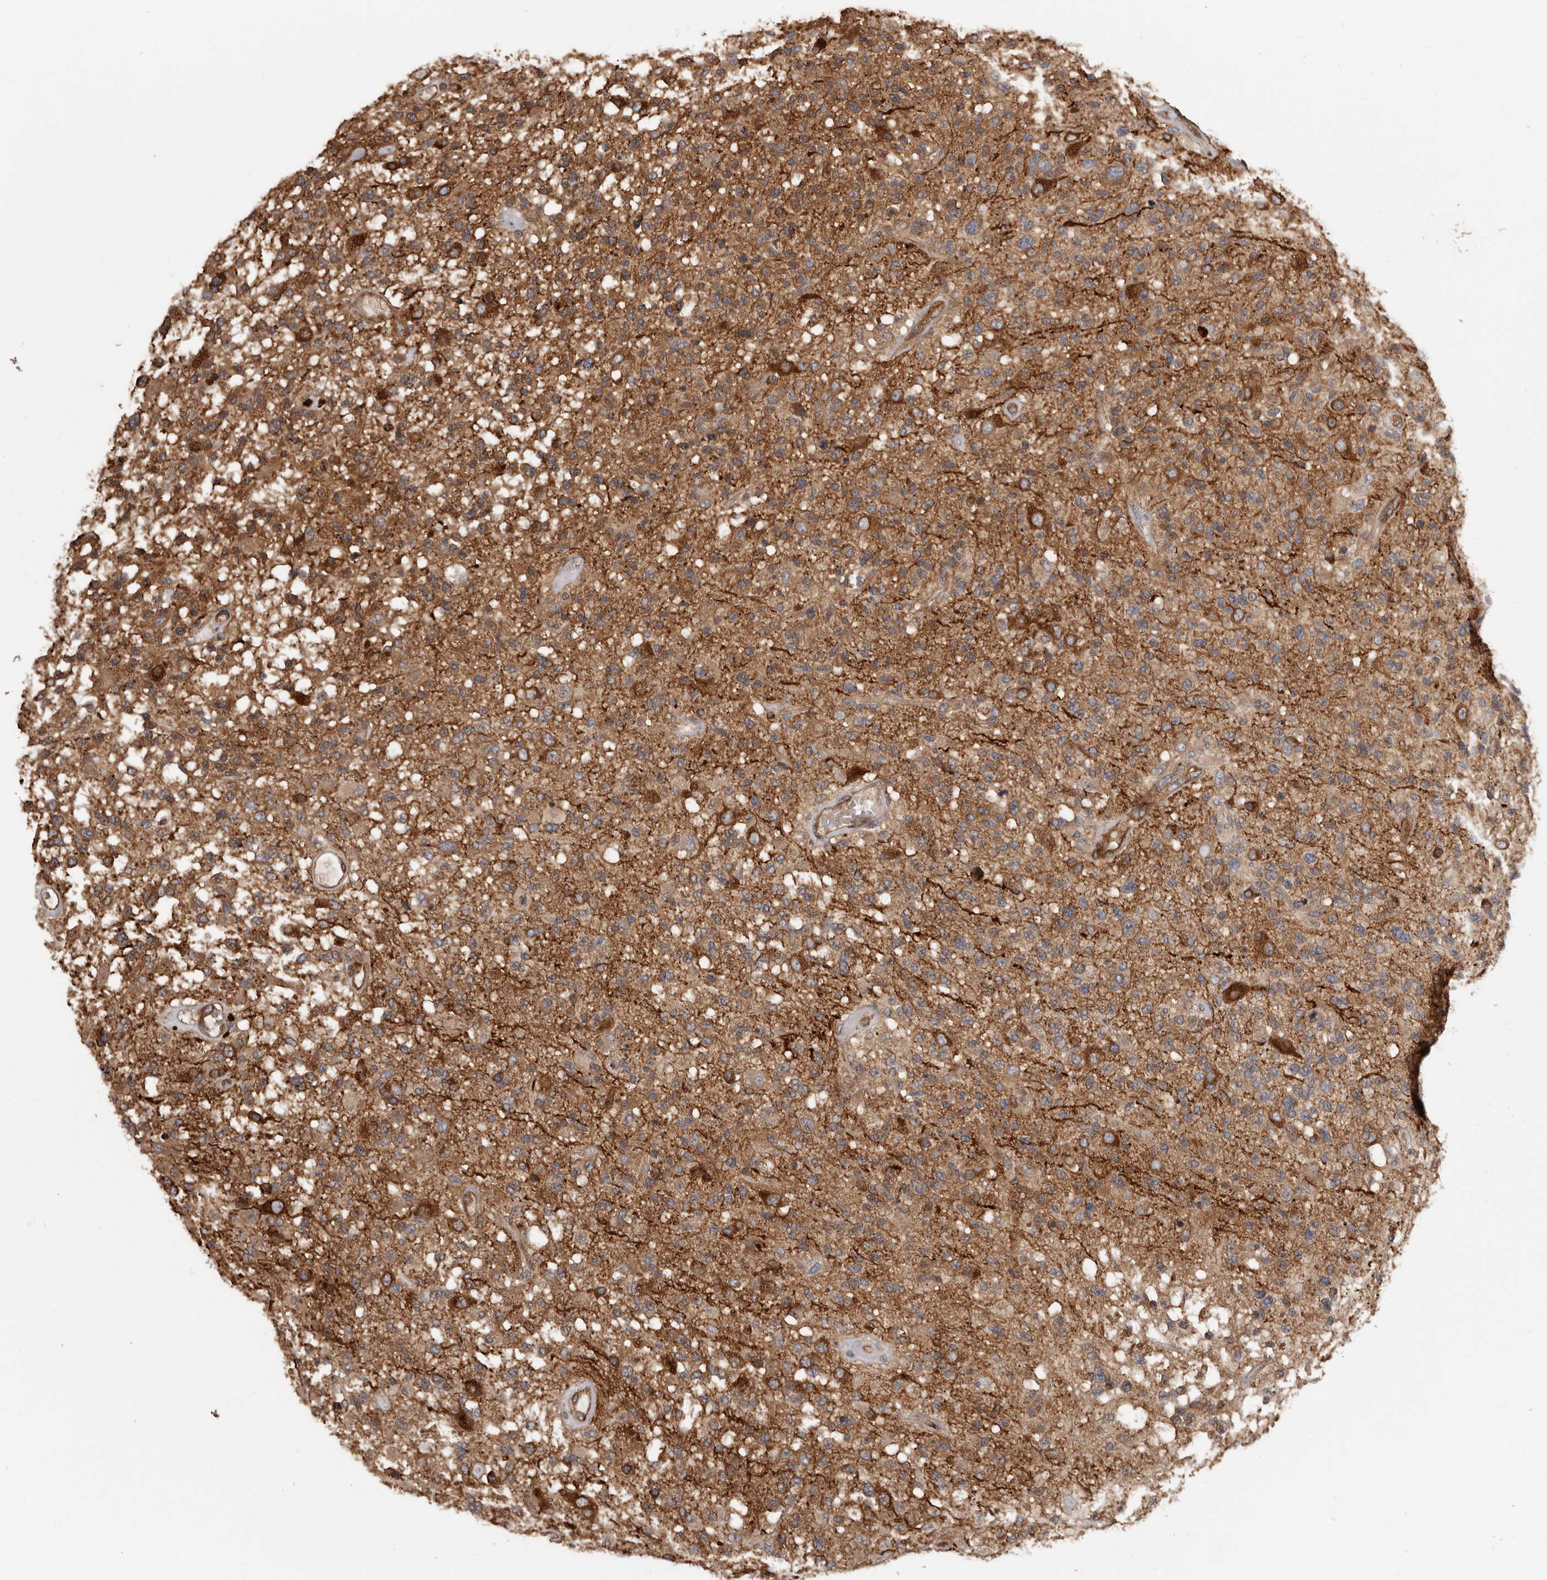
{"staining": {"intensity": "moderate", "quantity": ">75%", "location": "cytoplasmic/membranous"}, "tissue": "glioma", "cell_type": "Tumor cells", "image_type": "cancer", "snomed": [{"axis": "morphology", "description": "Glioma, malignant, High grade"}, {"axis": "morphology", "description": "Glioblastoma, NOS"}, {"axis": "topography", "description": "Brain"}], "caption": "IHC of glioma shows medium levels of moderate cytoplasmic/membranous expression in approximately >75% of tumor cells. (brown staining indicates protein expression, while blue staining denotes nuclei).", "gene": "ARHGEF5", "patient": {"sex": "male", "age": 60}}